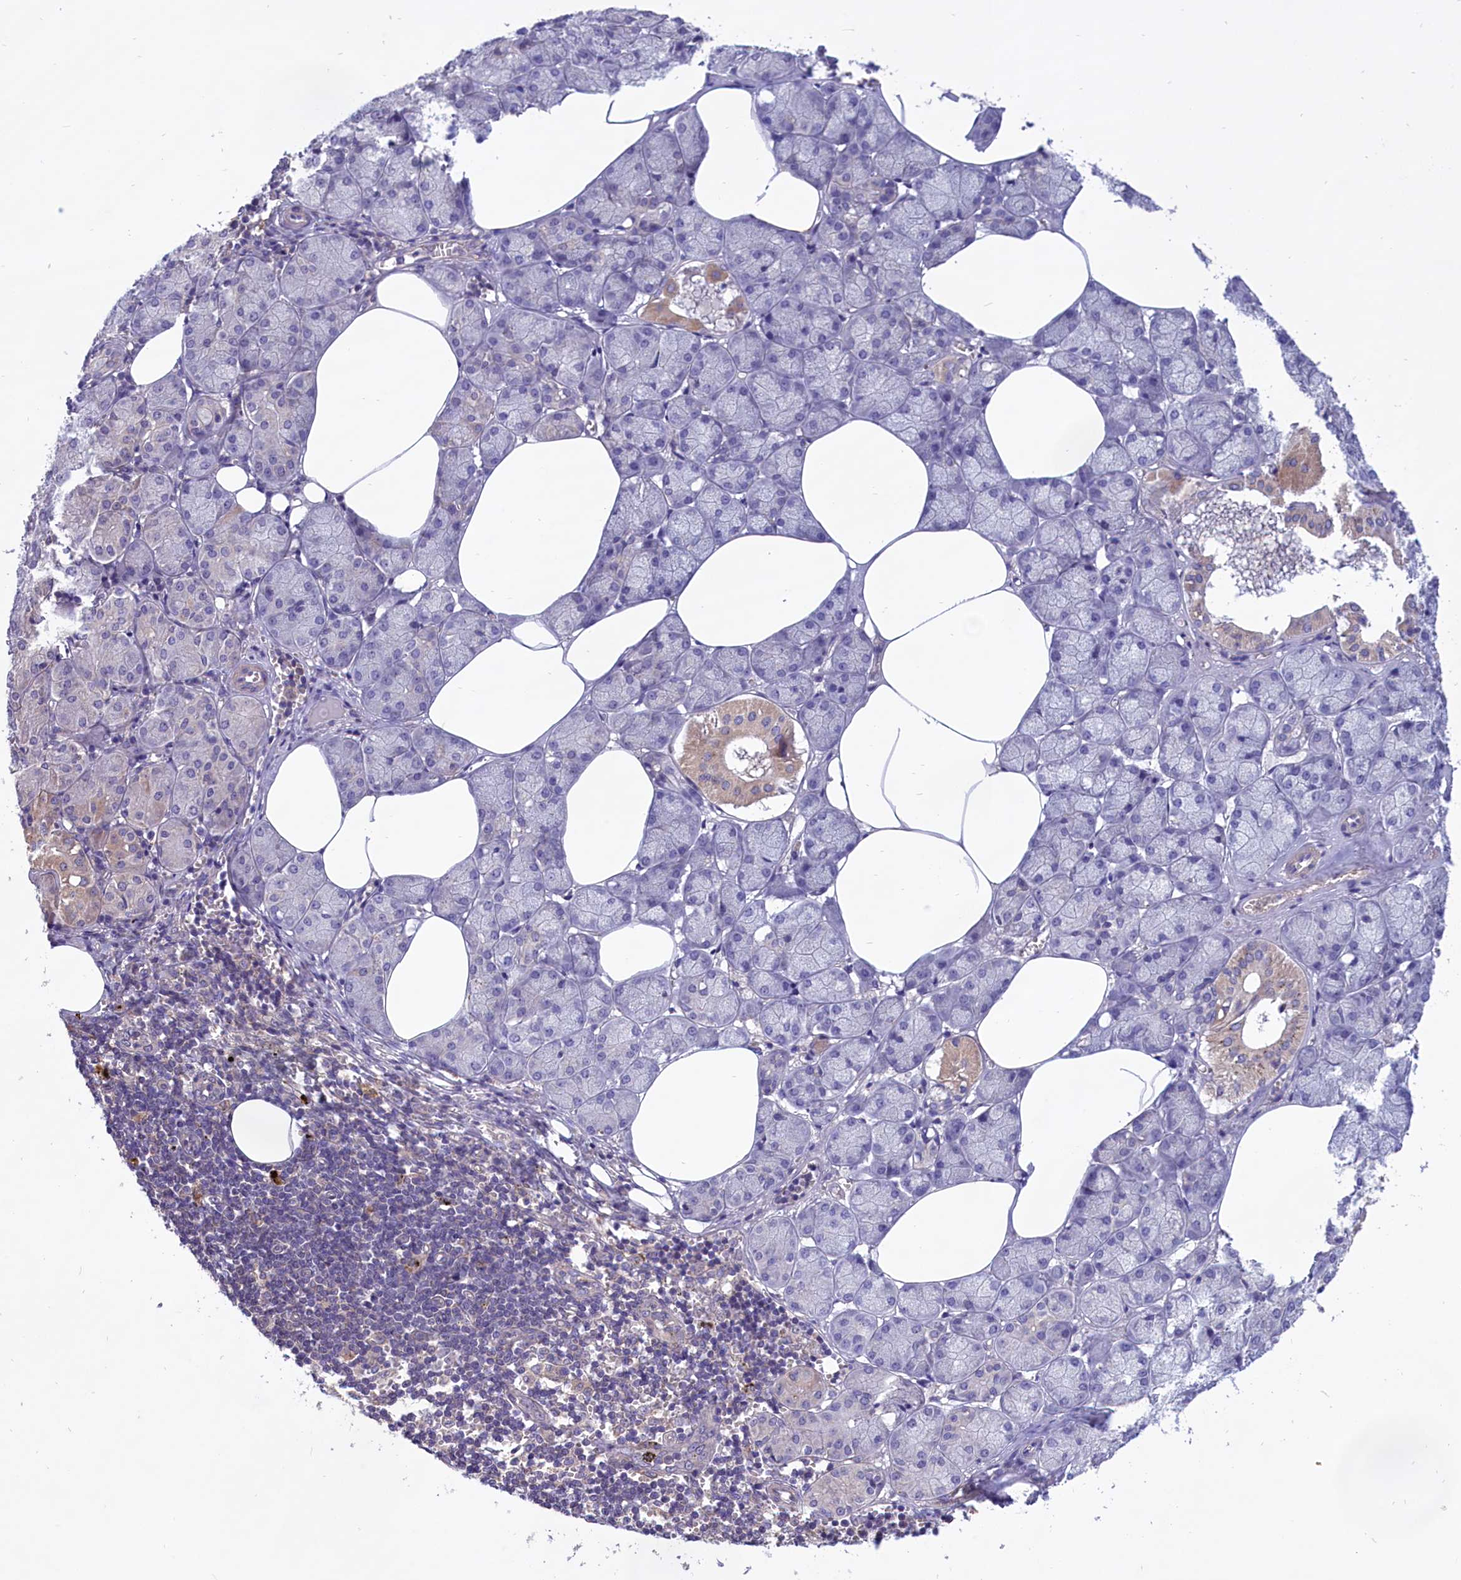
{"staining": {"intensity": "moderate", "quantity": "<25%", "location": "cytoplasmic/membranous"}, "tissue": "salivary gland", "cell_type": "Glandular cells", "image_type": "normal", "snomed": [{"axis": "morphology", "description": "Normal tissue, NOS"}, {"axis": "topography", "description": "Salivary gland"}], "caption": "Immunohistochemical staining of benign human salivary gland displays low levels of moderate cytoplasmic/membranous positivity in approximately <25% of glandular cells.", "gene": "AMDHD2", "patient": {"sex": "male", "age": 62}}